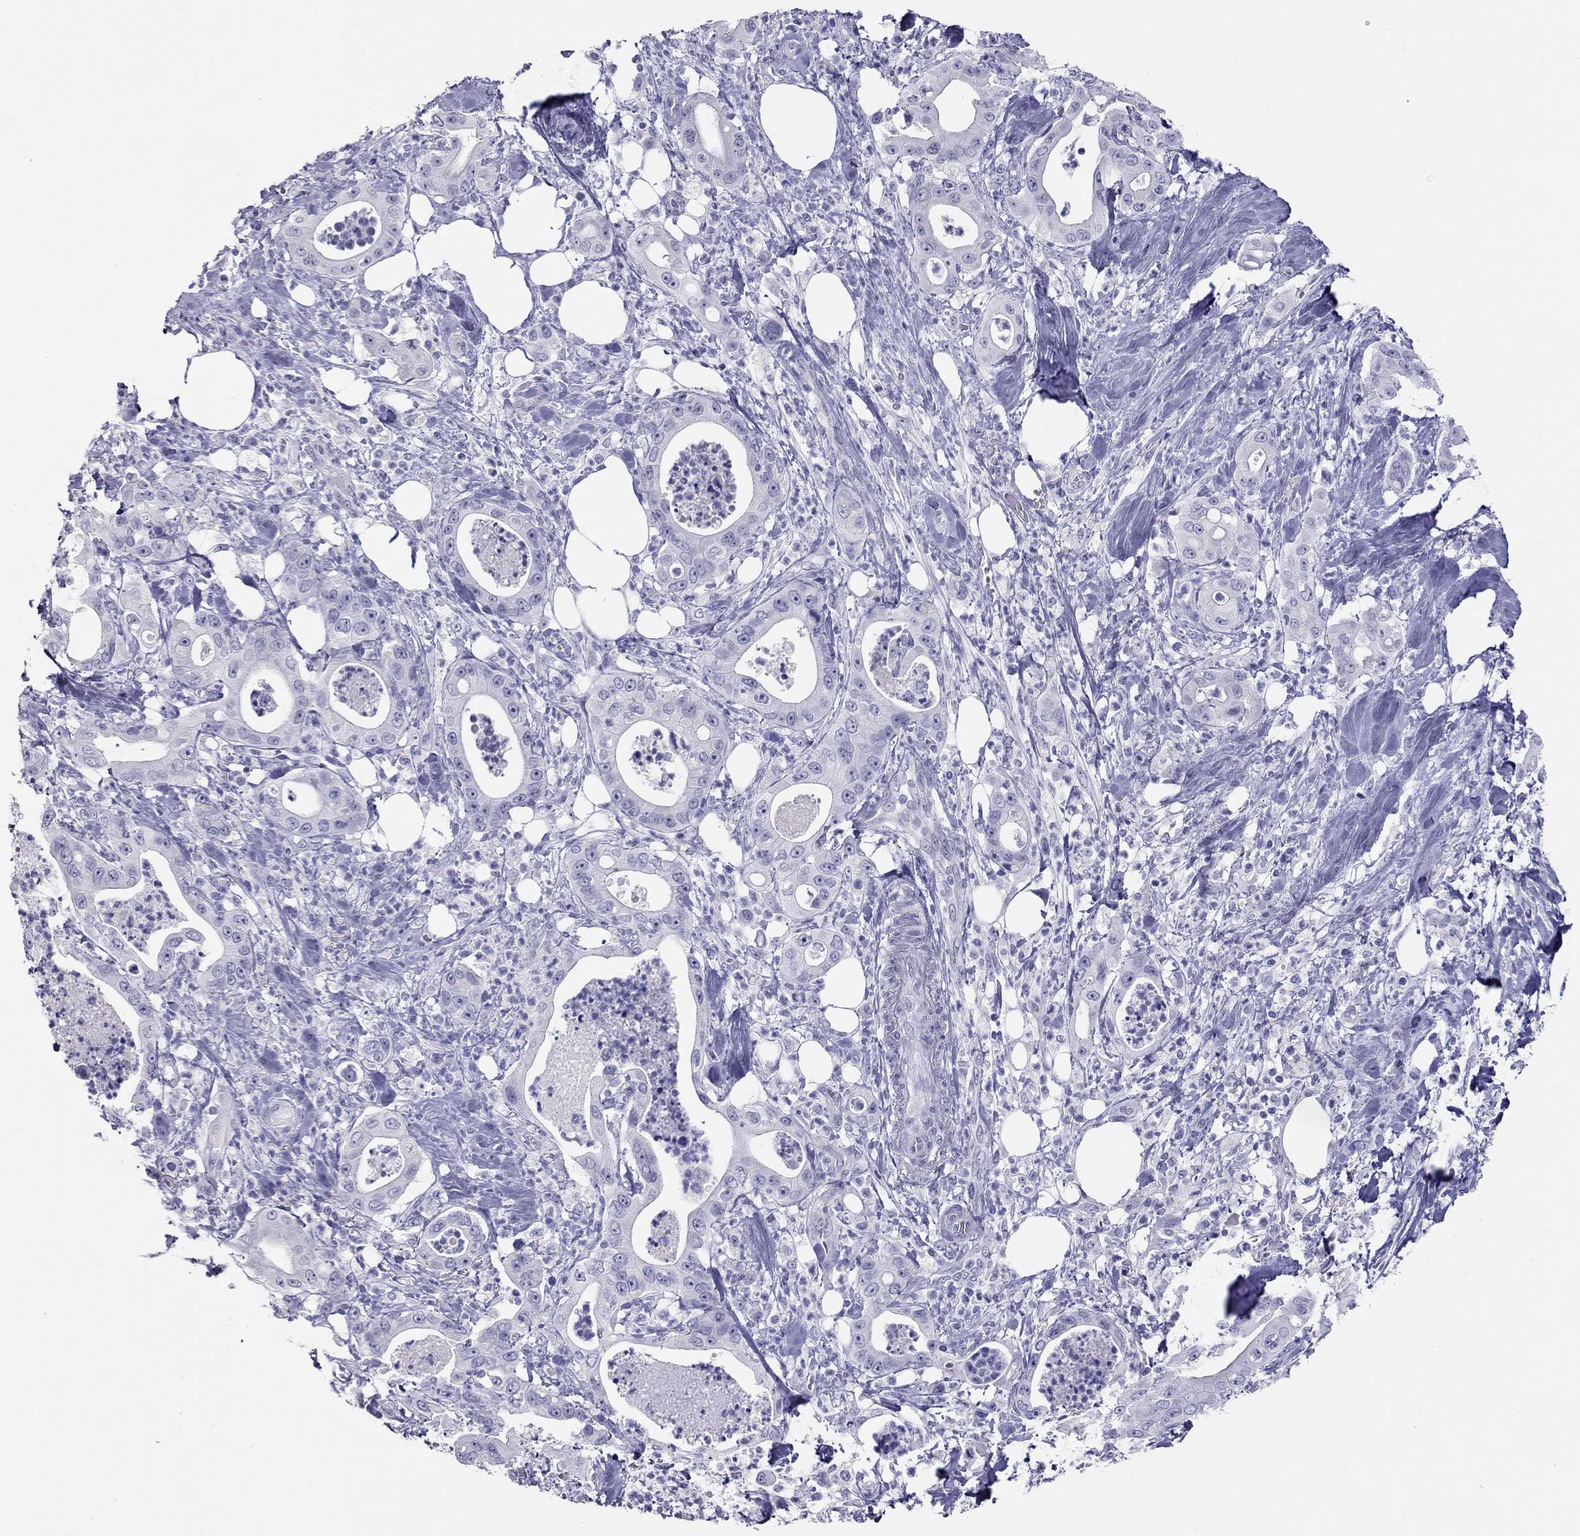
{"staining": {"intensity": "negative", "quantity": "none", "location": "none"}, "tissue": "pancreatic cancer", "cell_type": "Tumor cells", "image_type": "cancer", "snomed": [{"axis": "morphology", "description": "Adenocarcinoma, NOS"}, {"axis": "topography", "description": "Pancreas"}], "caption": "Micrograph shows no protein positivity in tumor cells of pancreatic adenocarcinoma tissue.", "gene": "KCNV2", "patient": {"sex": "male", "age": 71}}